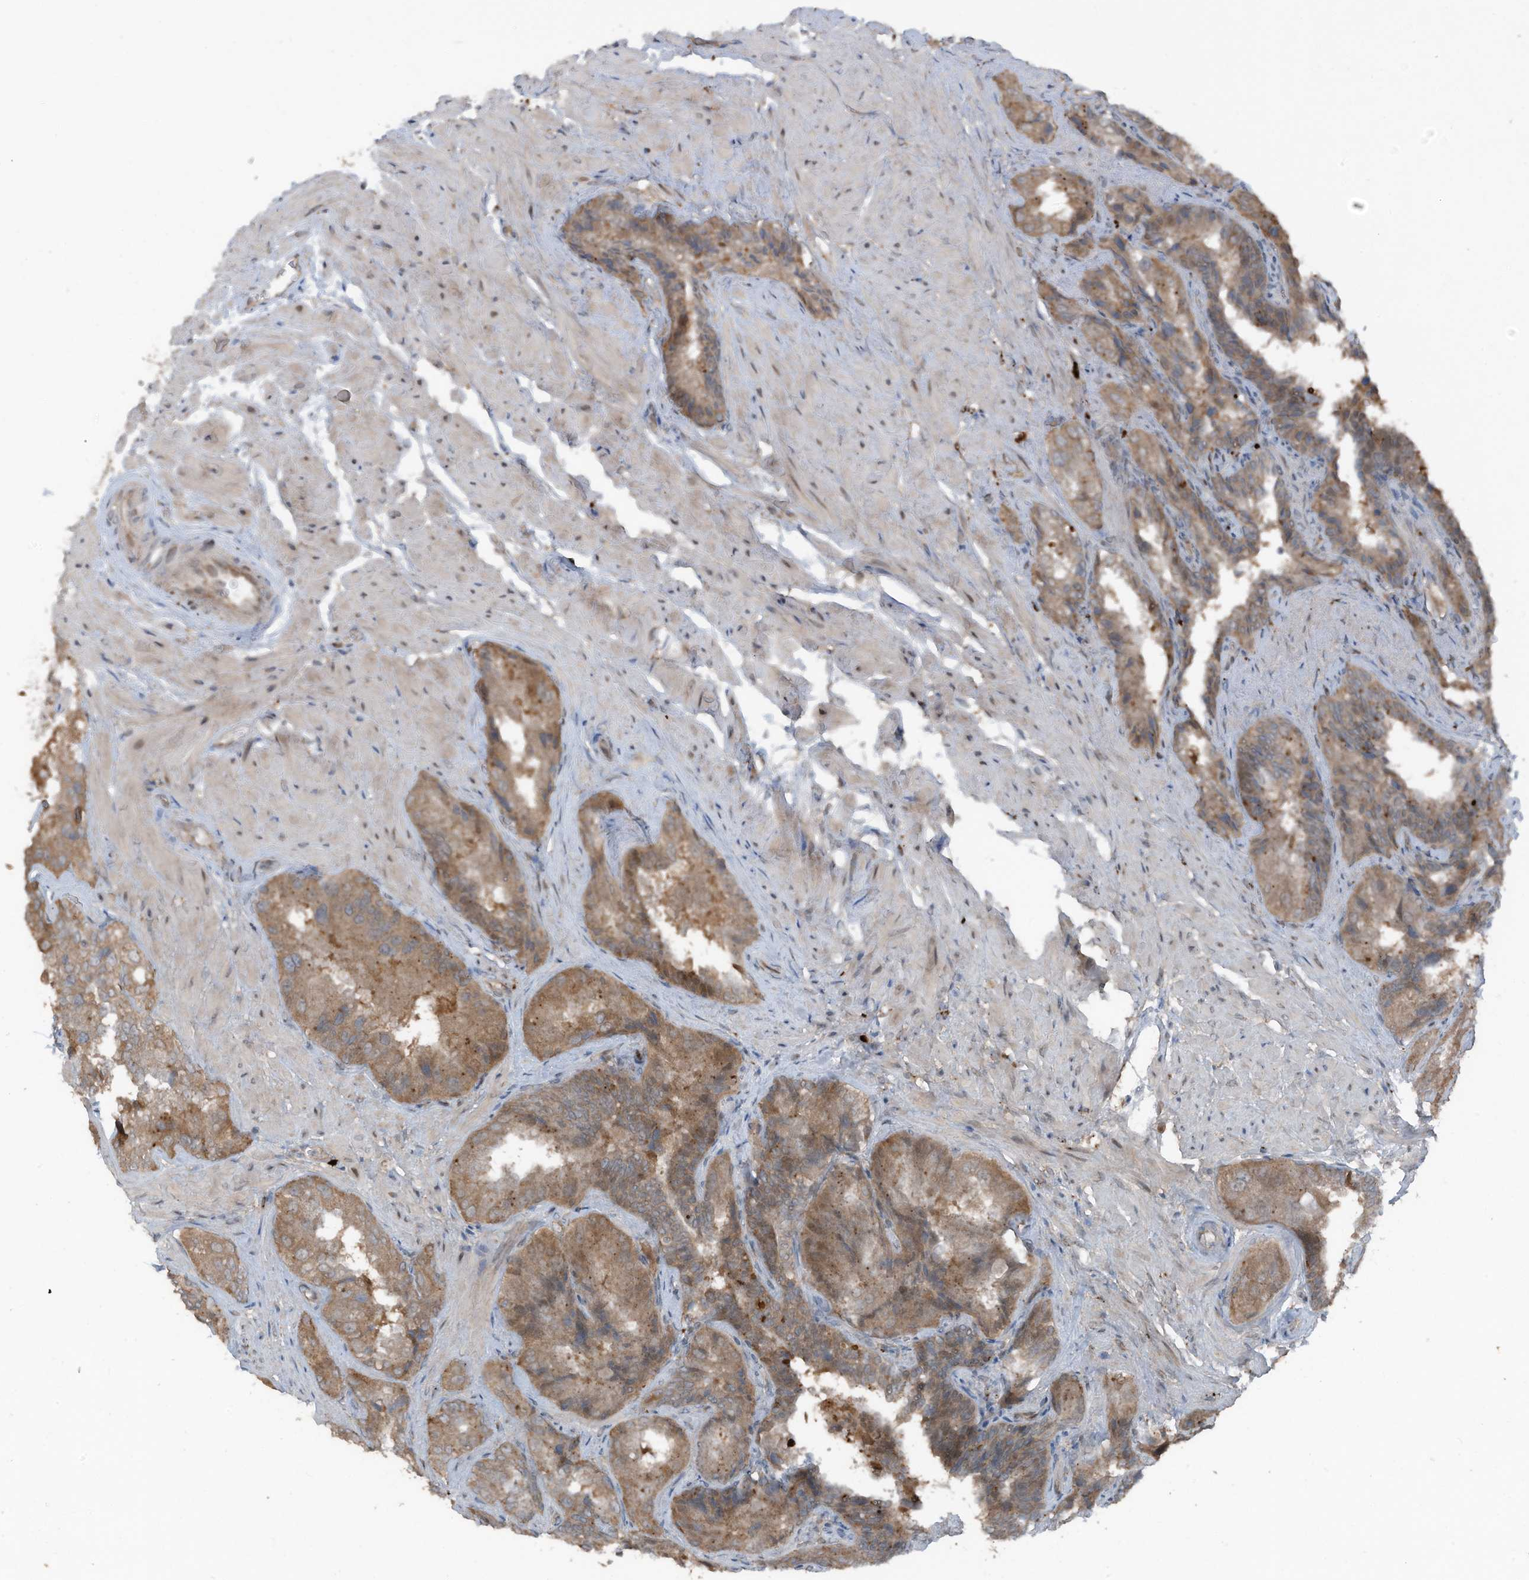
{"staining": {"intensity": "moderate", "quantity": ">75%", "location": "cytoplasmic/membranous,nuclear"}, "tissue": "seminal vesicle", "cell_type": "Glandular cells", "image_type": "normal", "snomed": [{"axis": "morphology", "description": "Normal tissue, NOS"}, {"axis": "topography", "description": "Seminal veicle"}, {"axis": "topography", "description": "Peripheral nerve tissue"}], "caption": "Immunohistochemistry (IHC) staining of benign seminal vesicle, which shows medium levels of moderate cytoplasmic/membranous,nuclear expression in about >75% of glandular cells indicating moderate cytoplasmic/membranous,nuclear protein expression. The staining was performed using DAB (3,3'-diaminobenzidine) (brown) for protein detection and nuclei were counterstained in hematoxylin (blue).", "gene": "TXNDC9", "patient": {"sex": "male", "age": 63}}